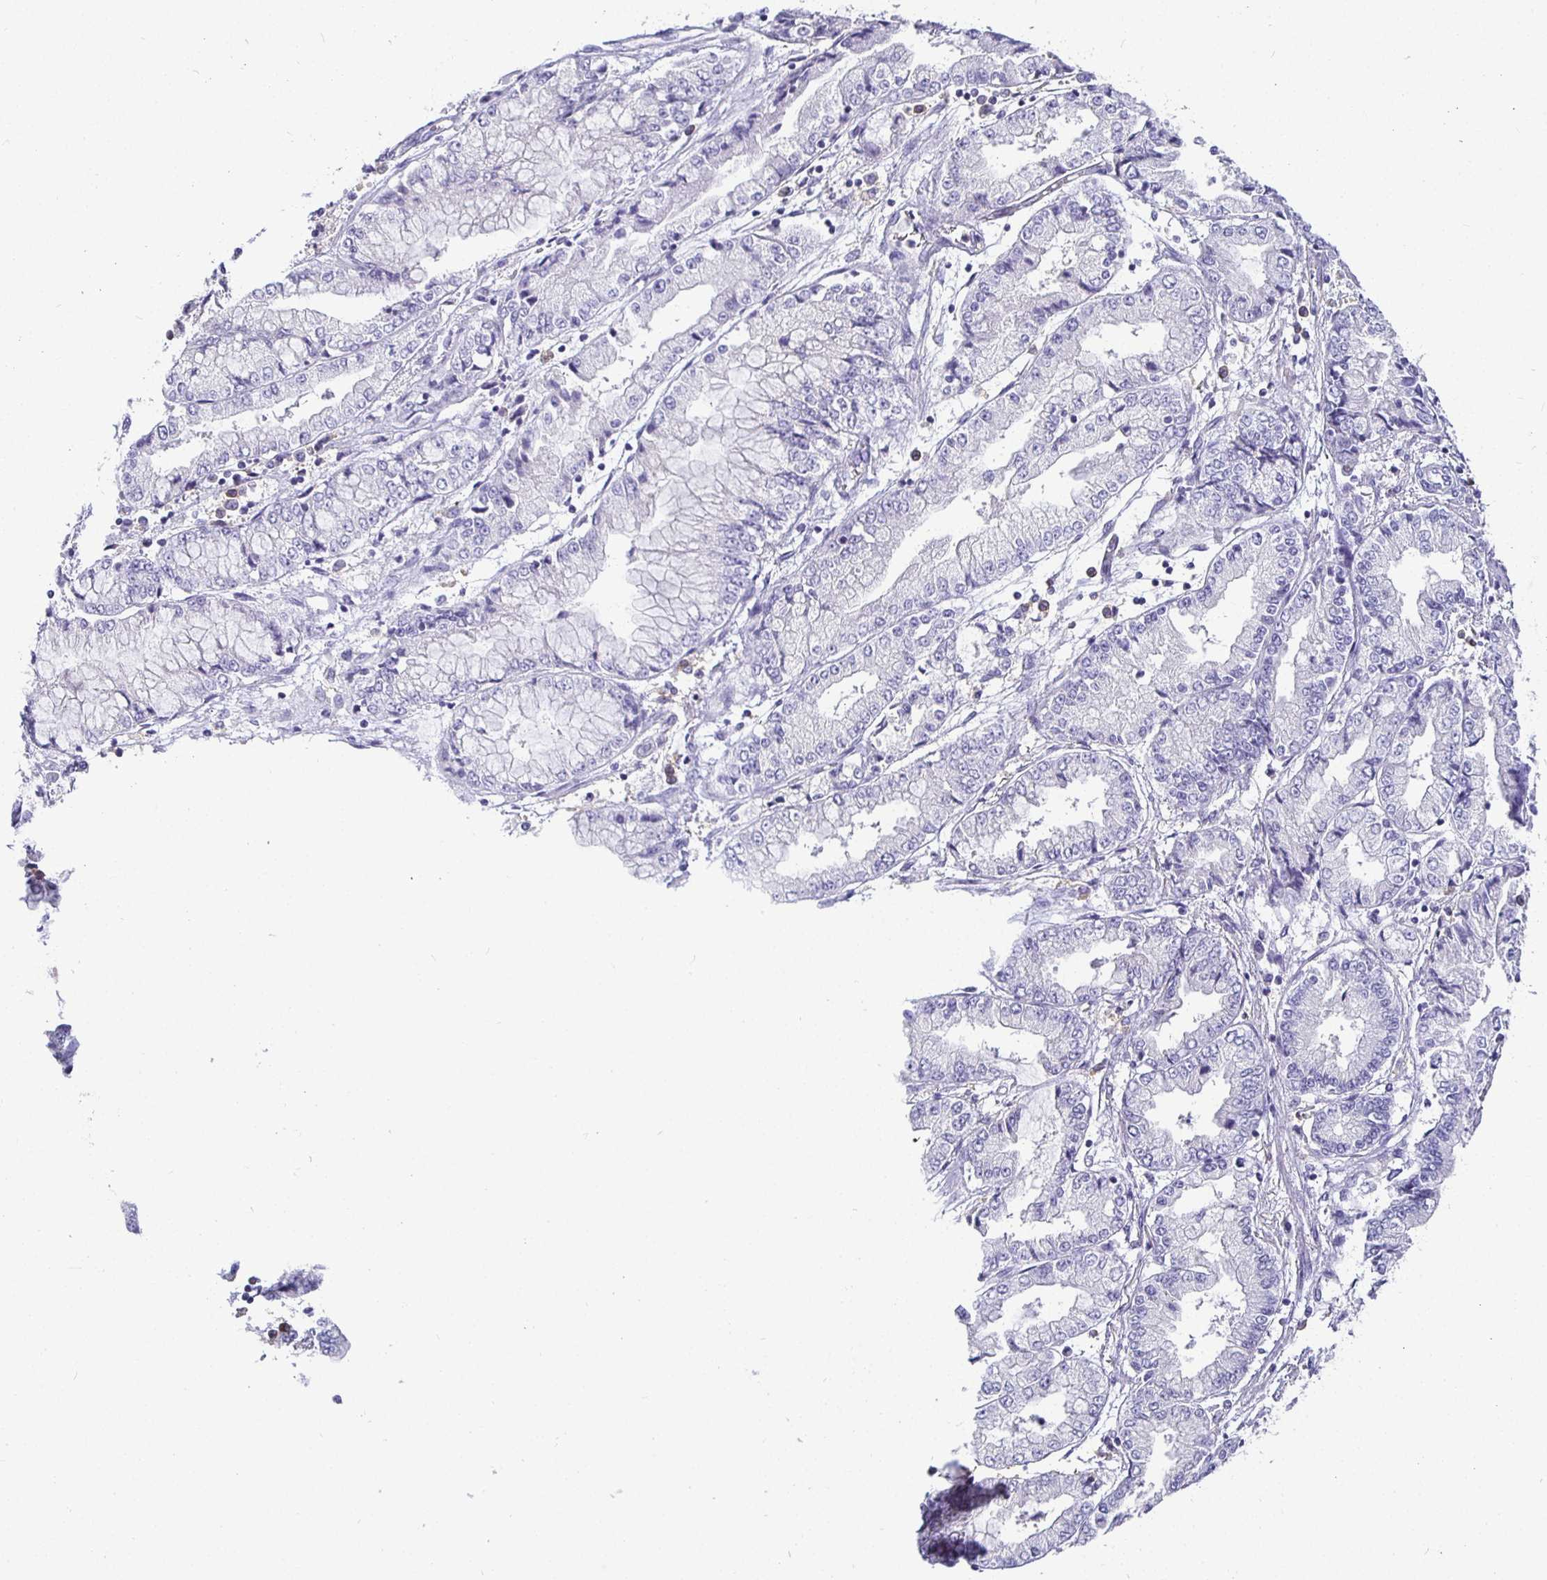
{"staining": {"intensity": "negative", "quantity": "none", "location": "none"}, "tissue": "stomach cancer", "cell_type": "Tumor cells", "image_type": "cancer", "snomed": [{"axis": "morphology", "description": "Adenocarcinoma, NOS"}, {"axis": "topography", "description": "Stomach, upper"}], "caption": "Image shows no significant protein expression in tumor cells of stomach adenocarcinoma.", "gene": "SIRPA", "patient": {"sex": "female", "age": 74}}